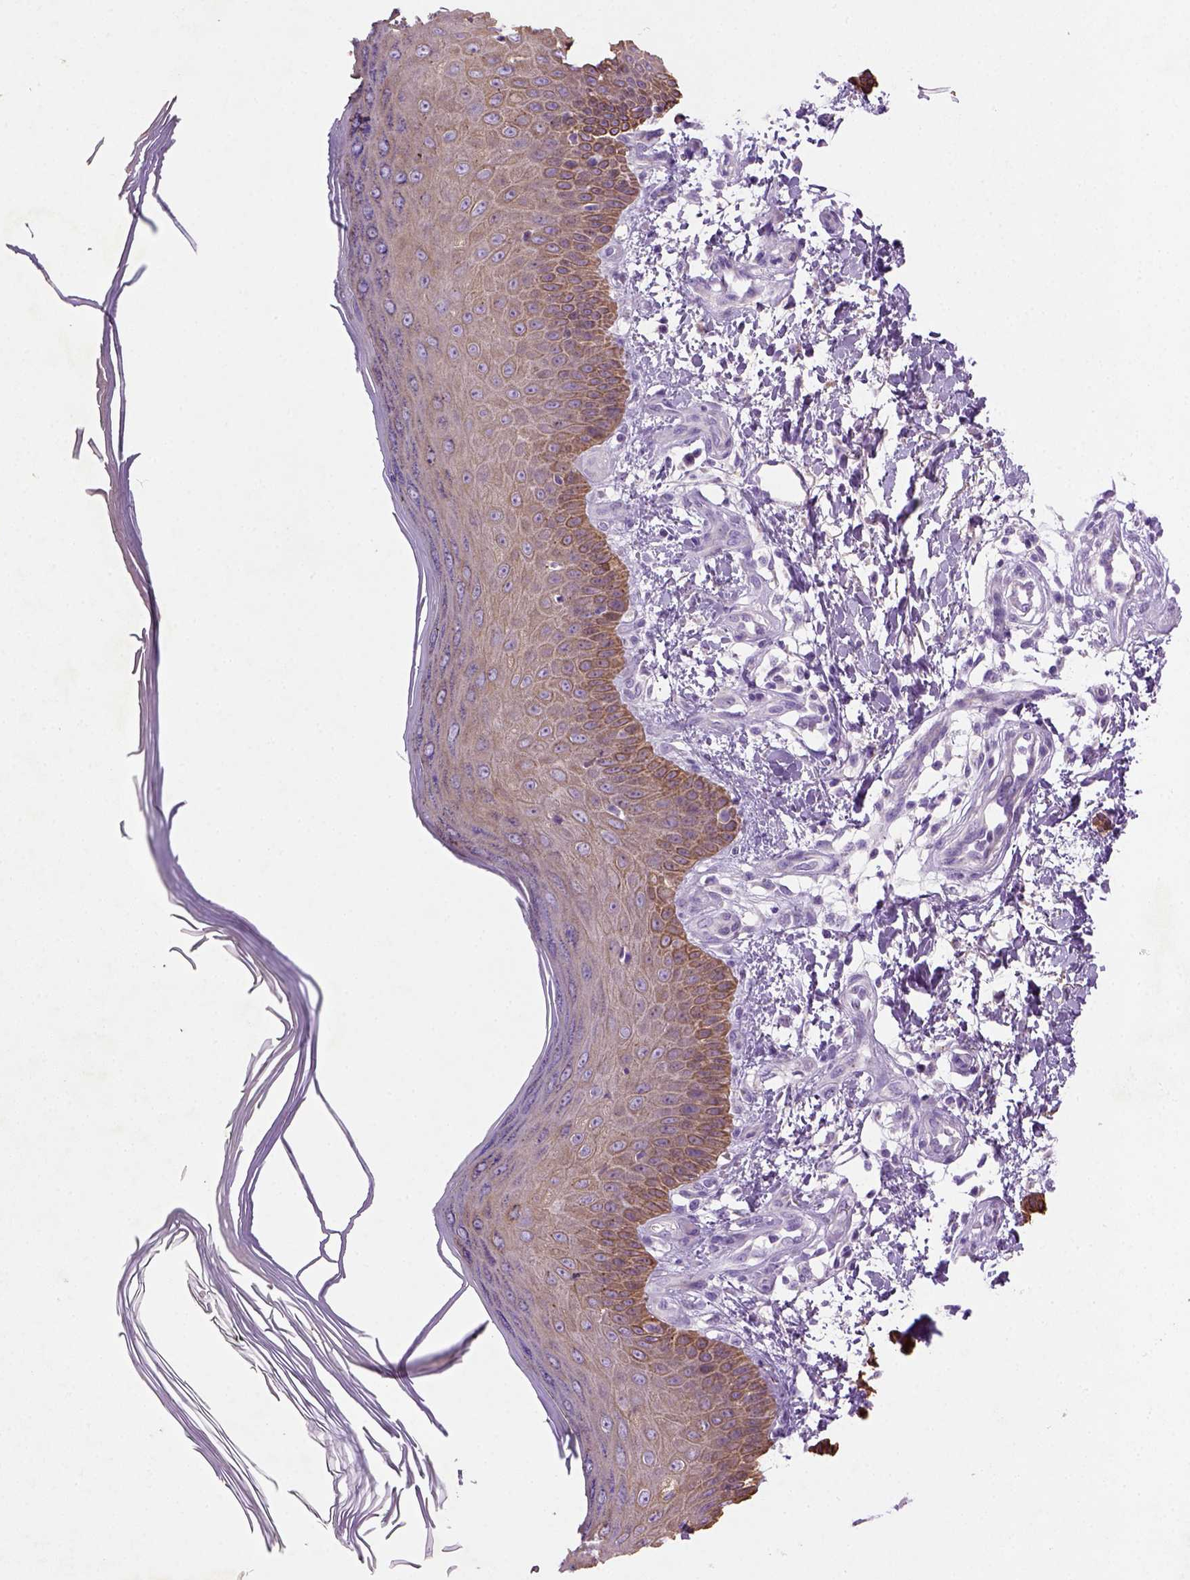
{"staining": {"intensity": "negative", "quantity": "none", "location": "none"}, "tissue": "skin", "cell_type": "Fibroblasts", "image_type": "normal", "snomed": [{"axis": "morphology", "description": "Normal tissue, NOS"}, {"axis": "topography", "description": "Skin"}], "caption": "This photomicrograph is of unremarkable skin stained with immunohistochemistry to label a protein in brown with the nuclei are counter-stained blue. There is no expression in fibroblasts. Brightfield microscopy of immunohistochemistry stained with DAB (brown) and hematoxylin (blue), captured at high magnification.", "gene": "NUDT2", "patient": {"sex": "female", "age": 62}}